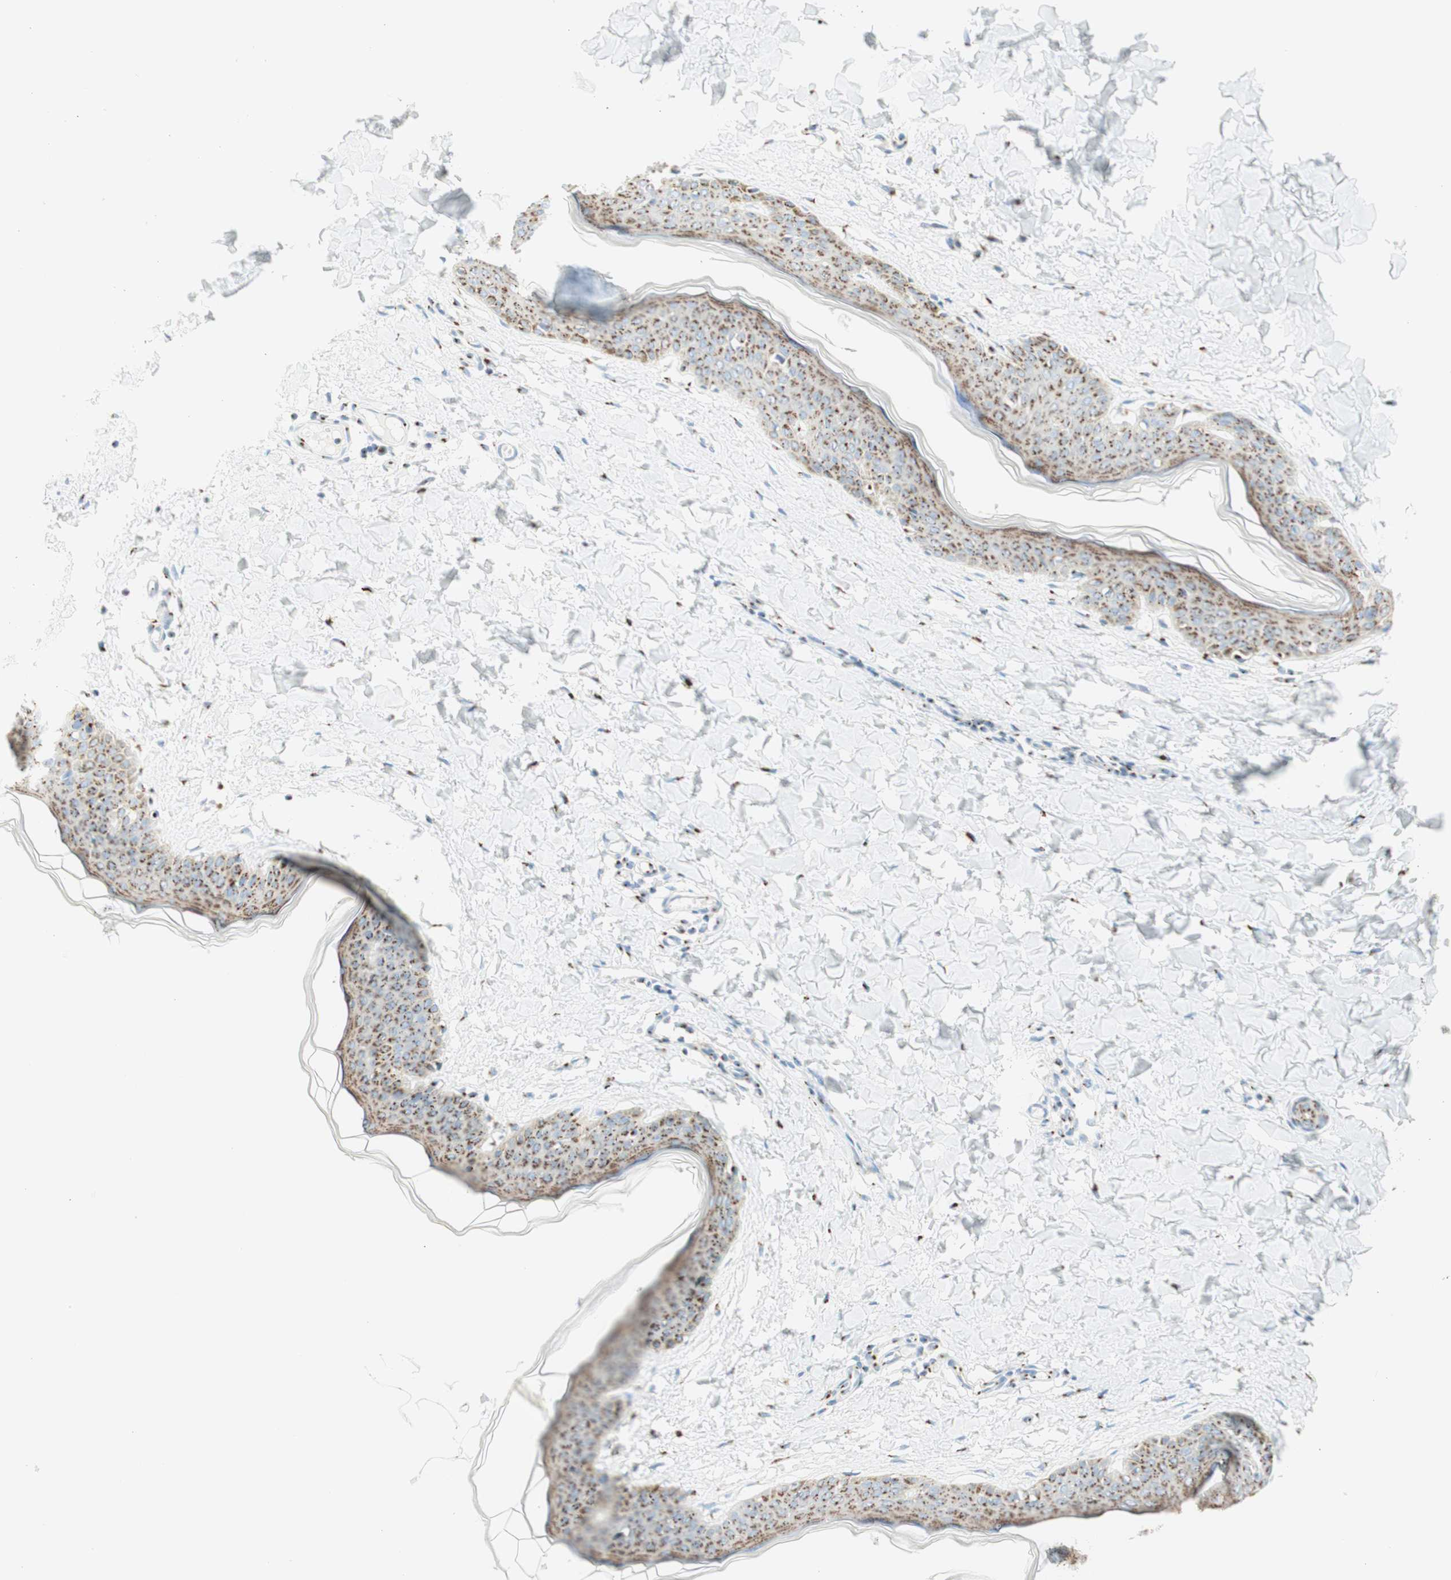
{"staining": {"intensity": "moderate", "quantity": ">75%", "location": "cytoplasmic/membranous"}, "tissue": "skin", "cell_type": "Fibroblasts", "image_type": "normal", "snomed": [{"axis": "morphology", "description": "Normal tissue, NOS"}, {"axis": "topography", "description": "Skin"}], "caption": "Protein expression analysis of benign skin shows moderate cytoplasmic/membranous staining in about >75% of fibroblasts.", "gene": "GOLGB1", "patient": {"sex": "female", "age": 17}}